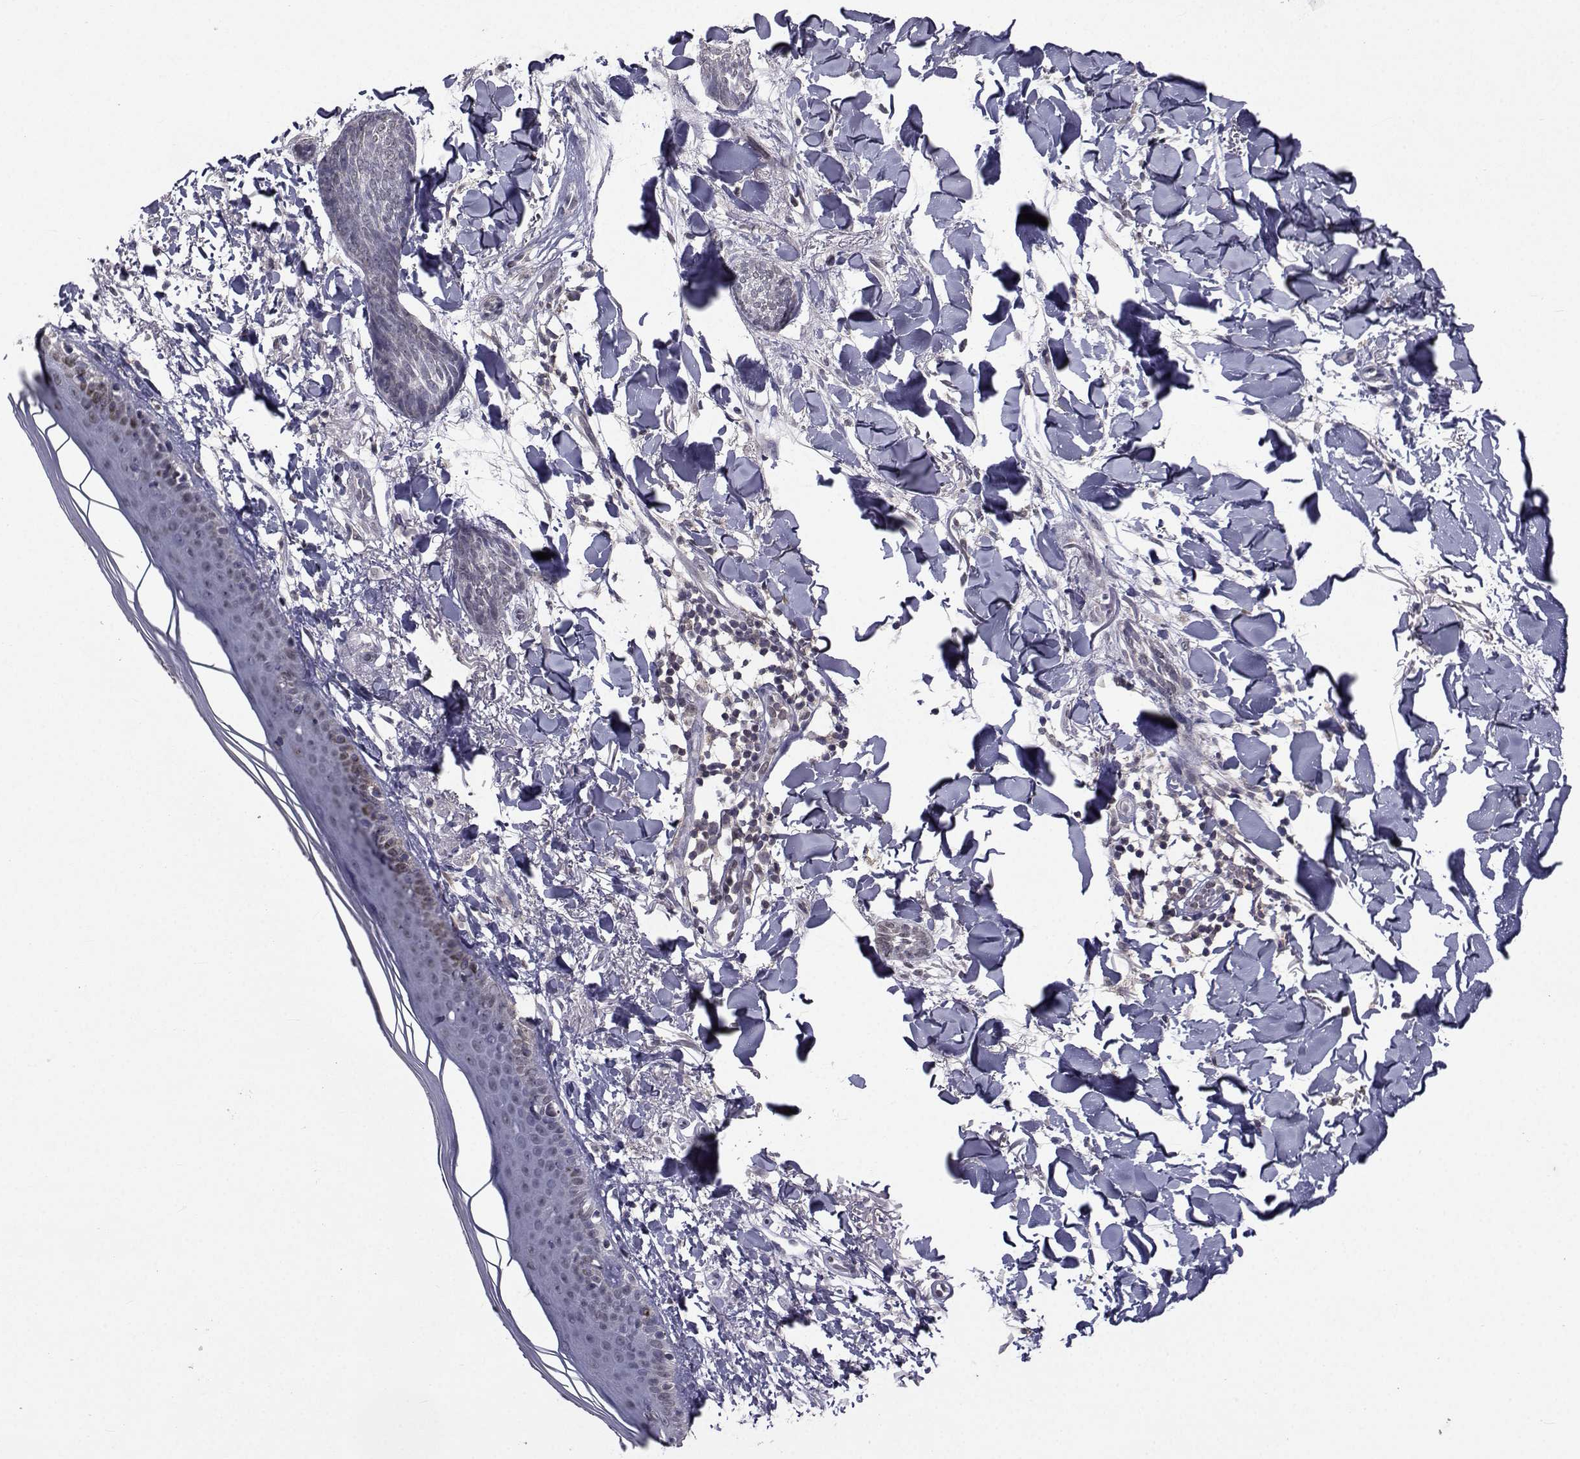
{"staining": {"intensity": "negative", "quantity": "none", "location": "none"}, "tissue": "skin cancer", "cell_type": "Tumor cells", "image_type": "cancer", "snomed": [{"axis": "morphology", "description": "Normal tissue, NOS"}, {"axis": "morphology", "description": "Basal cell carcinoma"}, {"axis": "topography", "description": "Skin"}], "caption": "This photomicrograph is of skin cancer stained with IHC to label a protein in brown with the nuclei are counter-stained blue. There is no staining in tumor cells.", "gene": "CYP2S1", "patient": {"sex": "male", "age": 84}}